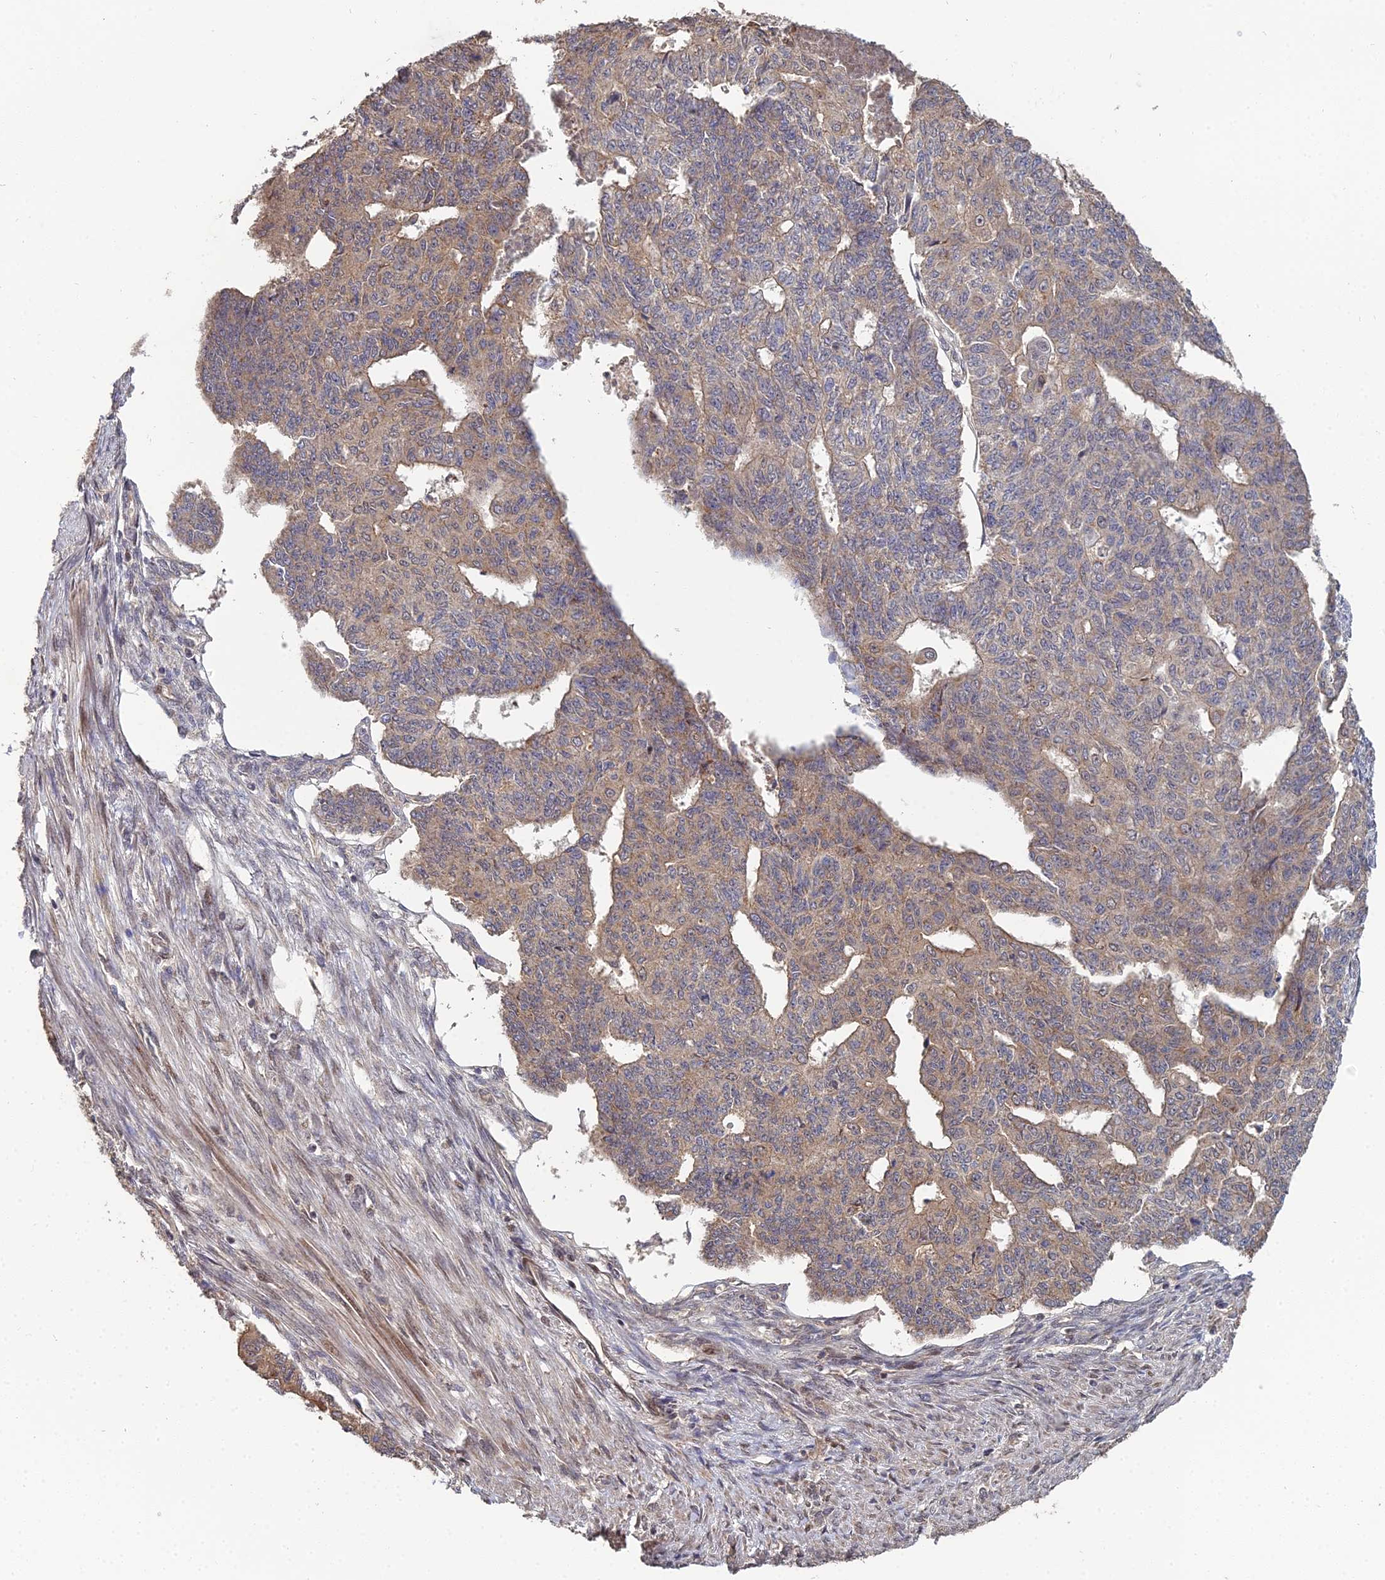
{"staining": {"intensity": "weak", "quantity": ">75%", "location": "cytoplasmic/membranous"}, "tissue": "endometrial cancer", "cell_type": "Tumor cells", "image_type": "cancer", "snomed": [{"axis": "morphology", "description": "Adenocarcinoma, NOS"}, {"axis": "topography", "description": "Endometrium"}], "caption": "A brown stain labels weak cytoplasmic/membranous staining of a protein in human endometrial cancer (adenocarcinoma) tumor cells.", "gene": "ERCC5", "patient": {"sex": "female", "age": 32}}